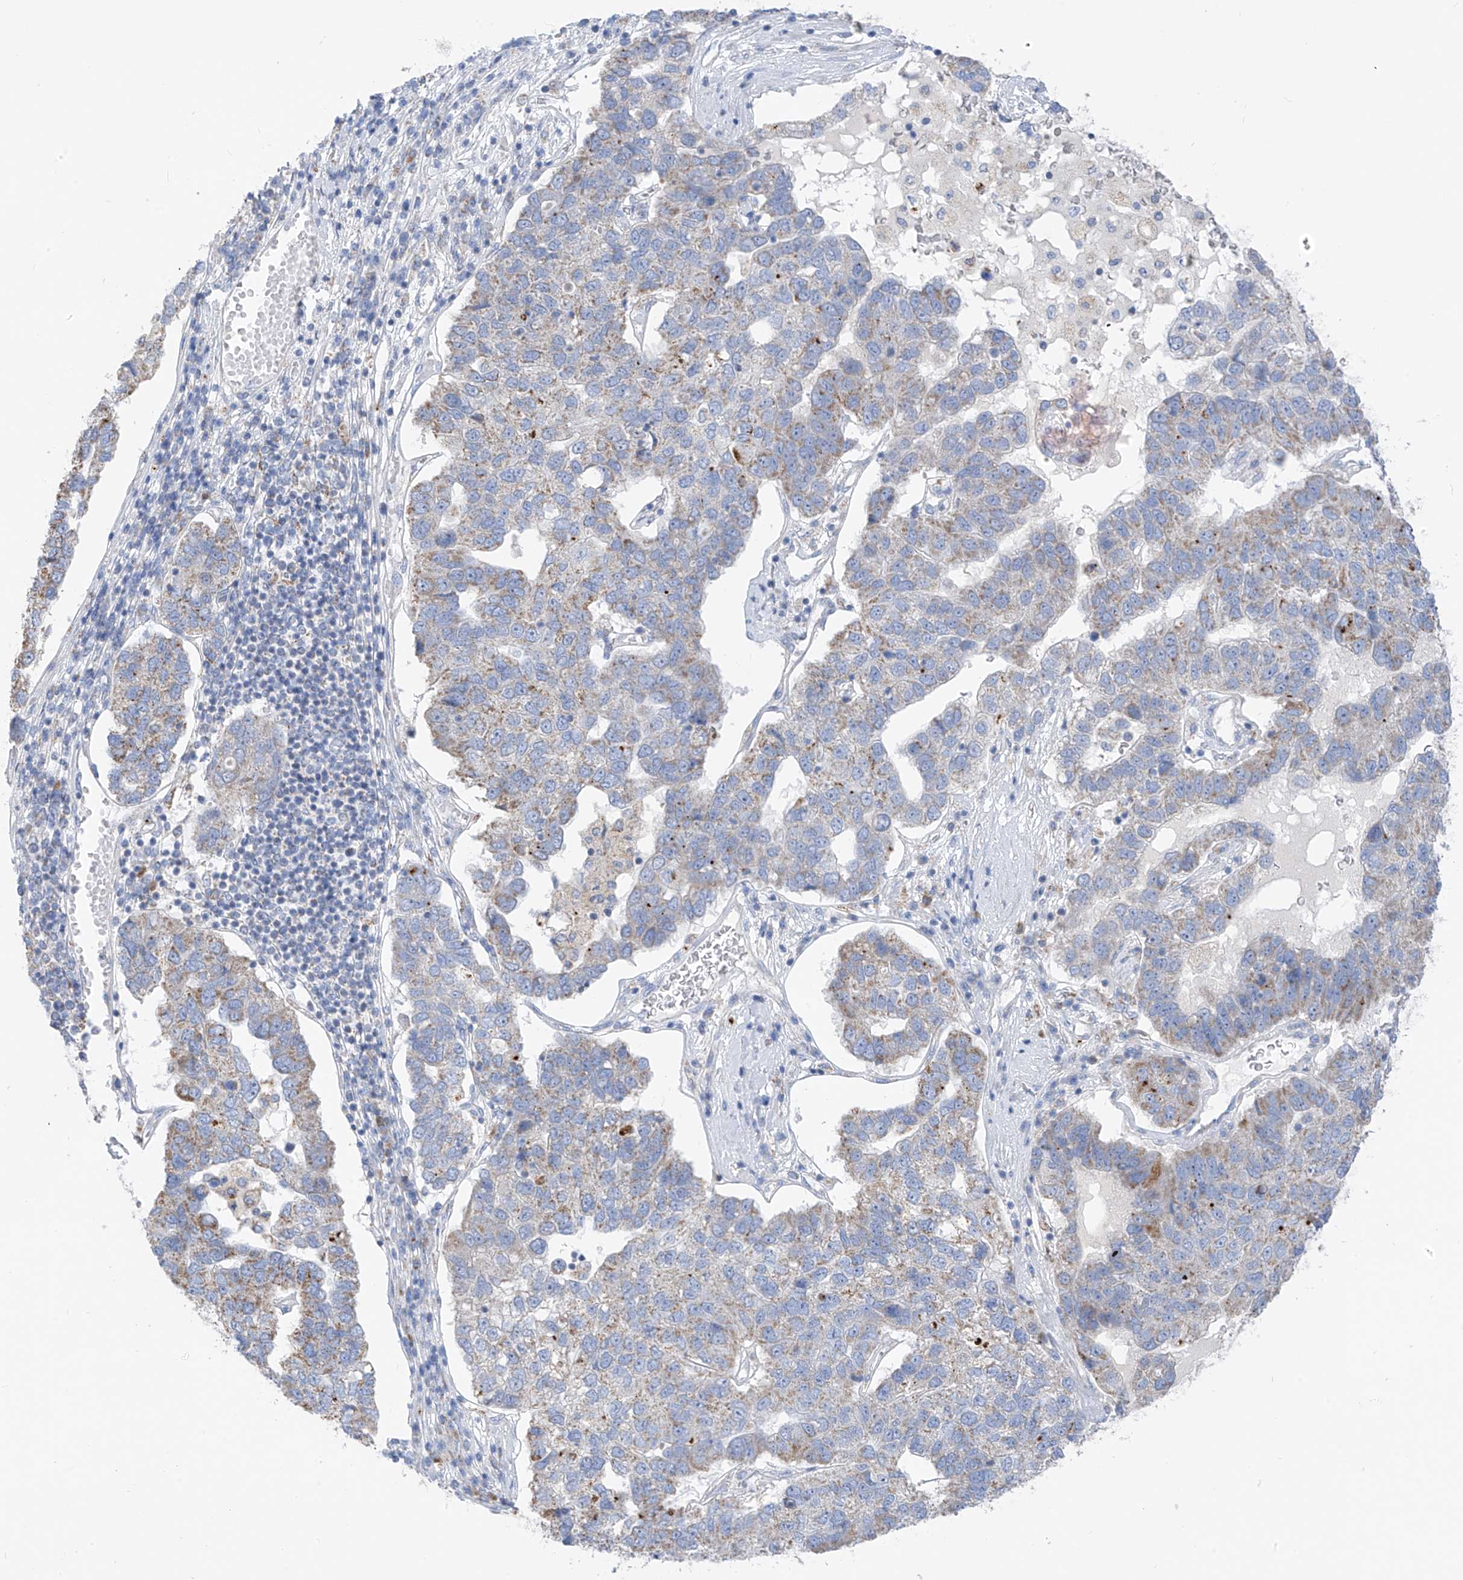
{"staining": {"intensity": "moderate", "quantity": "<25%", "location": "cytoplasmic/membranous"}, "tissue": "pancreatic cancer", "cell_type": "Tumor cells", "image_type": "cancer", "snomed": [{"axis": "morphology", "description": "Adenocarcinoma, NOS"}, {"axis": "topography", "description": "Pancreas"}], "caption": "Pancreatic cancer was stained to show a protein in brown. There is low levels of moderate cytoplasmic/membranous positivity in about <25% of tumor cells.", "gene": "ZNF404", "patient": {"sex": "female", "age": 61}}